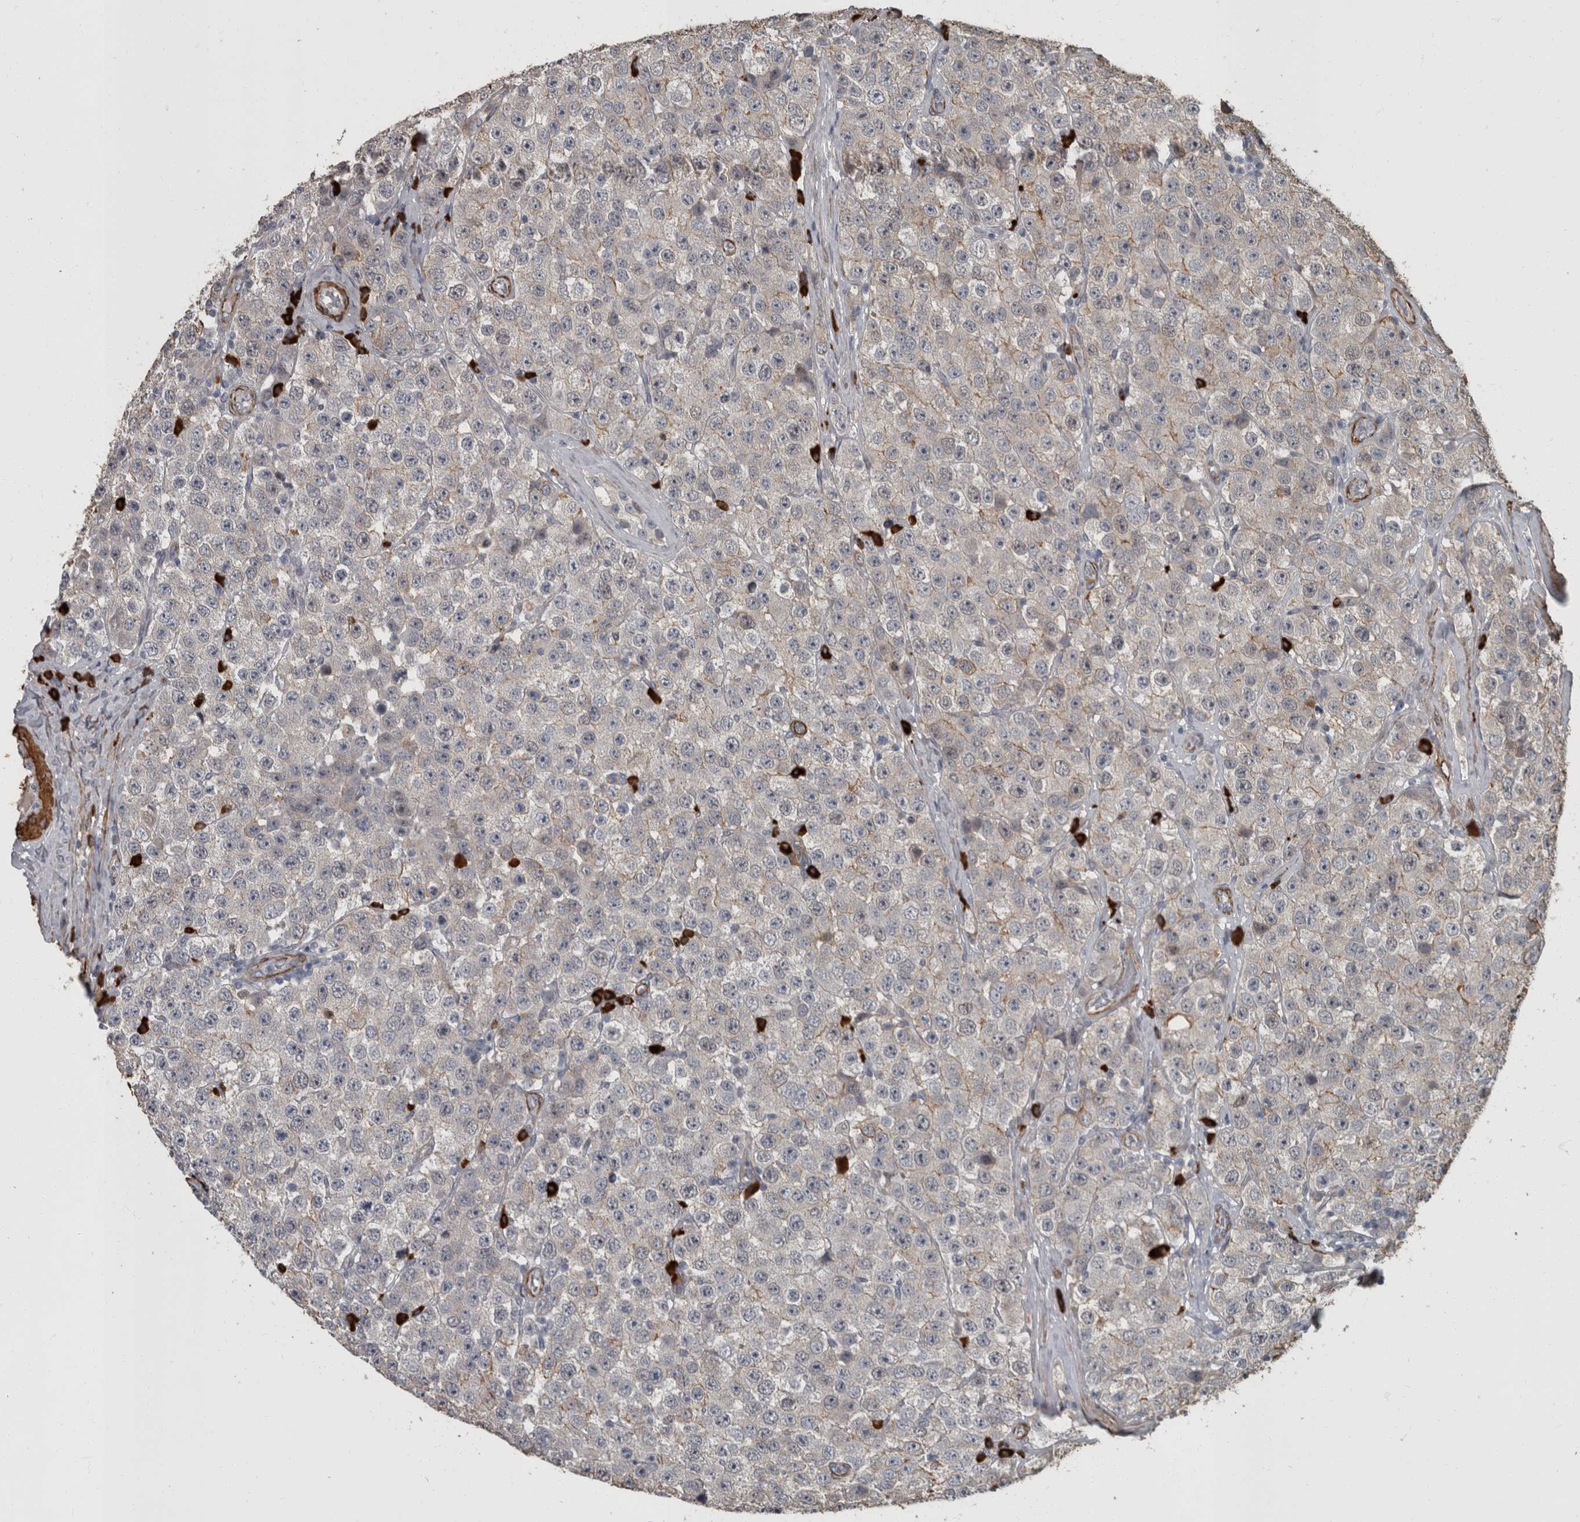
{"staining": {"intensity": "negative", "quantity": "none", "location": "none"}, "tissue": "testis cancer", "cell_type": "Tumor cells", "image_type": "cancer", "snomed": [{"axis": "morphology", "description": "Seminoma, NOS"}, {"axis": "morphology", "description": "Carcinoma, Embryonal, NOS"}, {"axis": "topography", "description": "Testis"}], "caption": "Immunohistochemistry (IHC) of human embryonal carcinoma (testis) shows no expression in tumor cells. (DAB (3,3'-diaminobenzidine) immunohistochemistry (IHC) with hematoxylin counter stain).", "gene": "MASTL", "patient": {"sex": "male", "age": 28}}